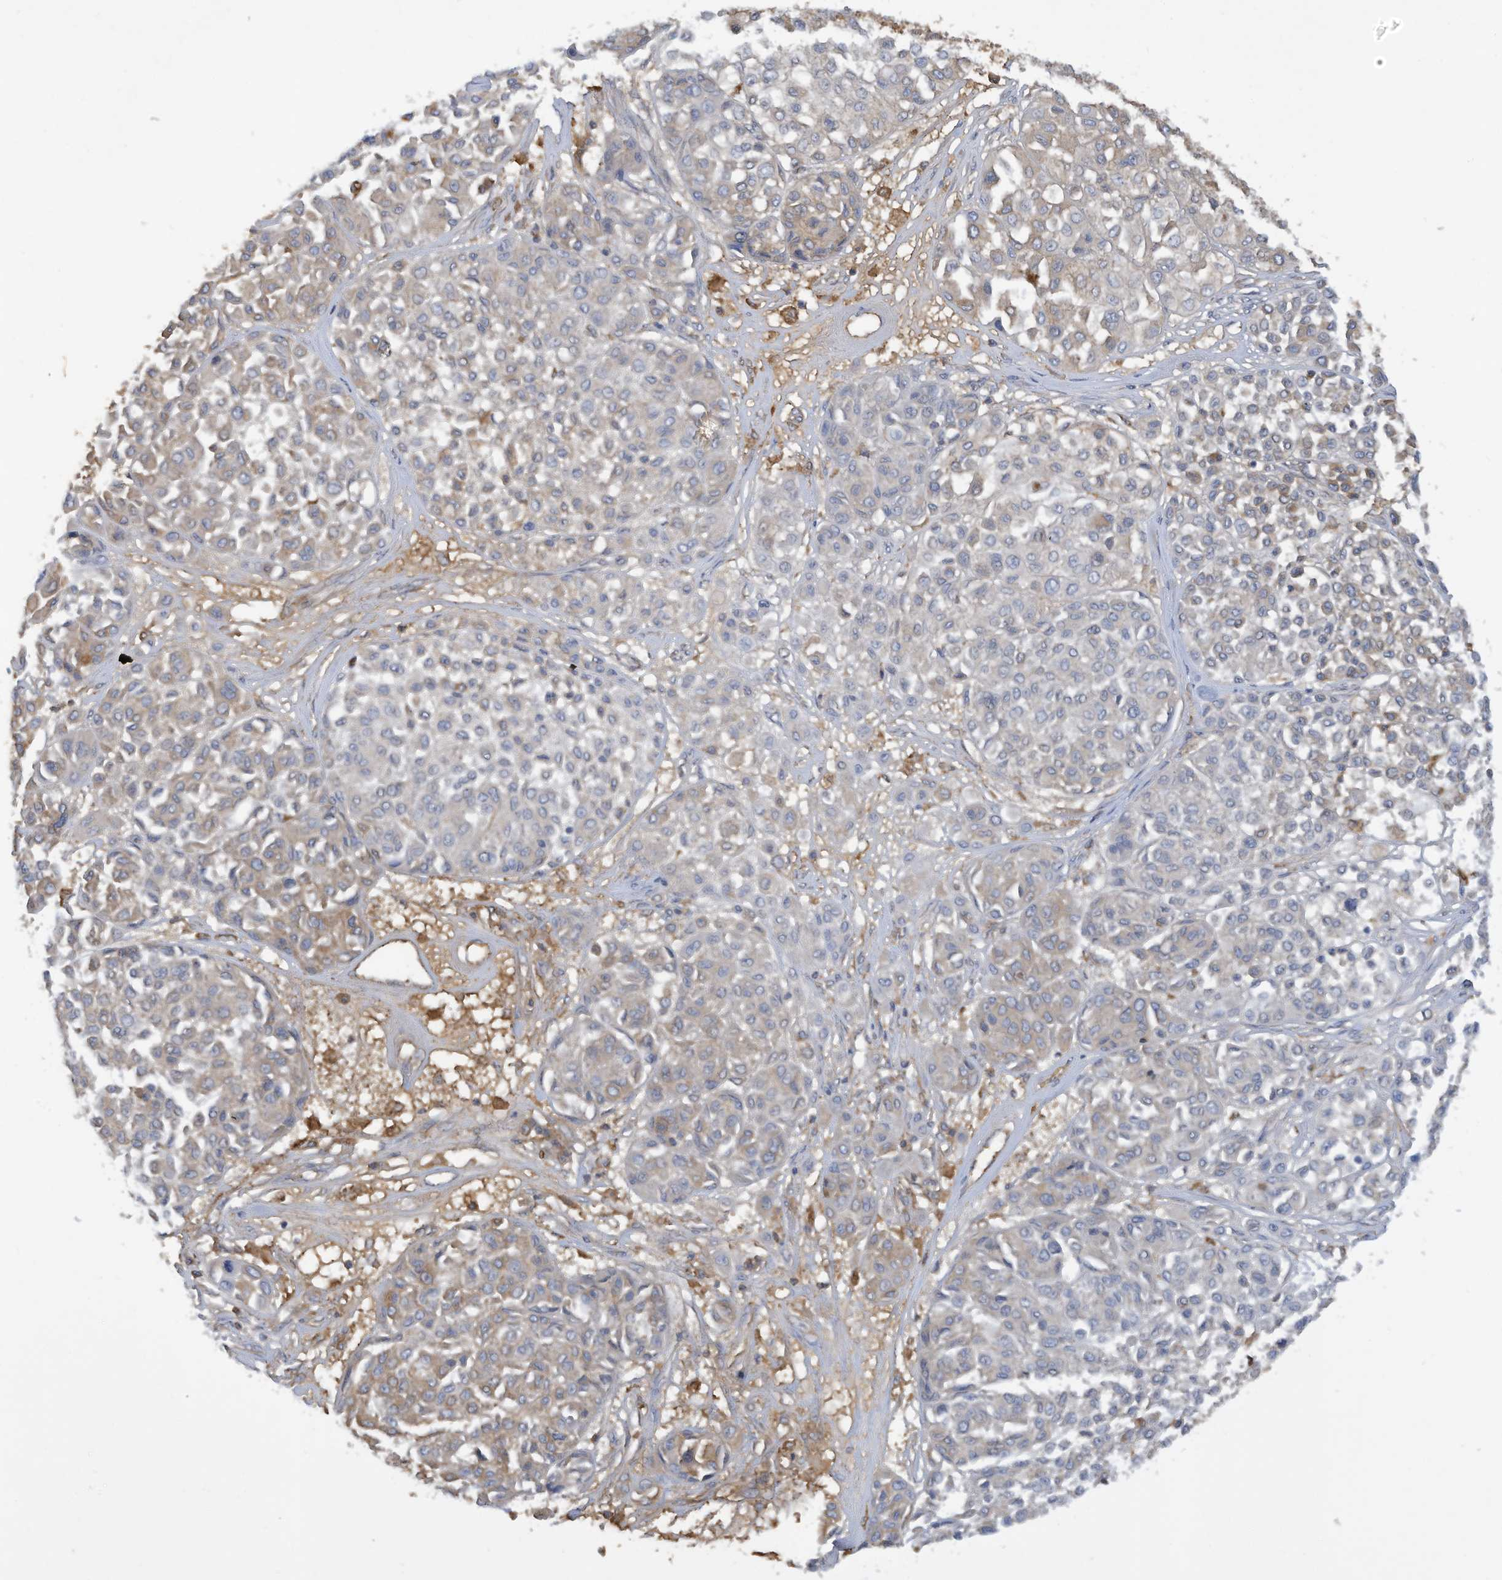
{"staining": {"intensity": "negative", "quantity": "none", "location": "none"}, "tissue": "melanoma", "cell_type": "Tumor cells", "image_type": "cancer", "snomed": [{"axis": "morphology", "description": "Malignant melanoma, Metastatic site"}, {"axis": "topography", "description": "Soft tissue"}], "caption": "Human malignant melanoma (metastatic site) stained for a protein using immunohistochemistry (IHC) demonstrates no expression in tumor cells.", "gene": "HAS3", "patient": {"sex": "male", "age": 41}}